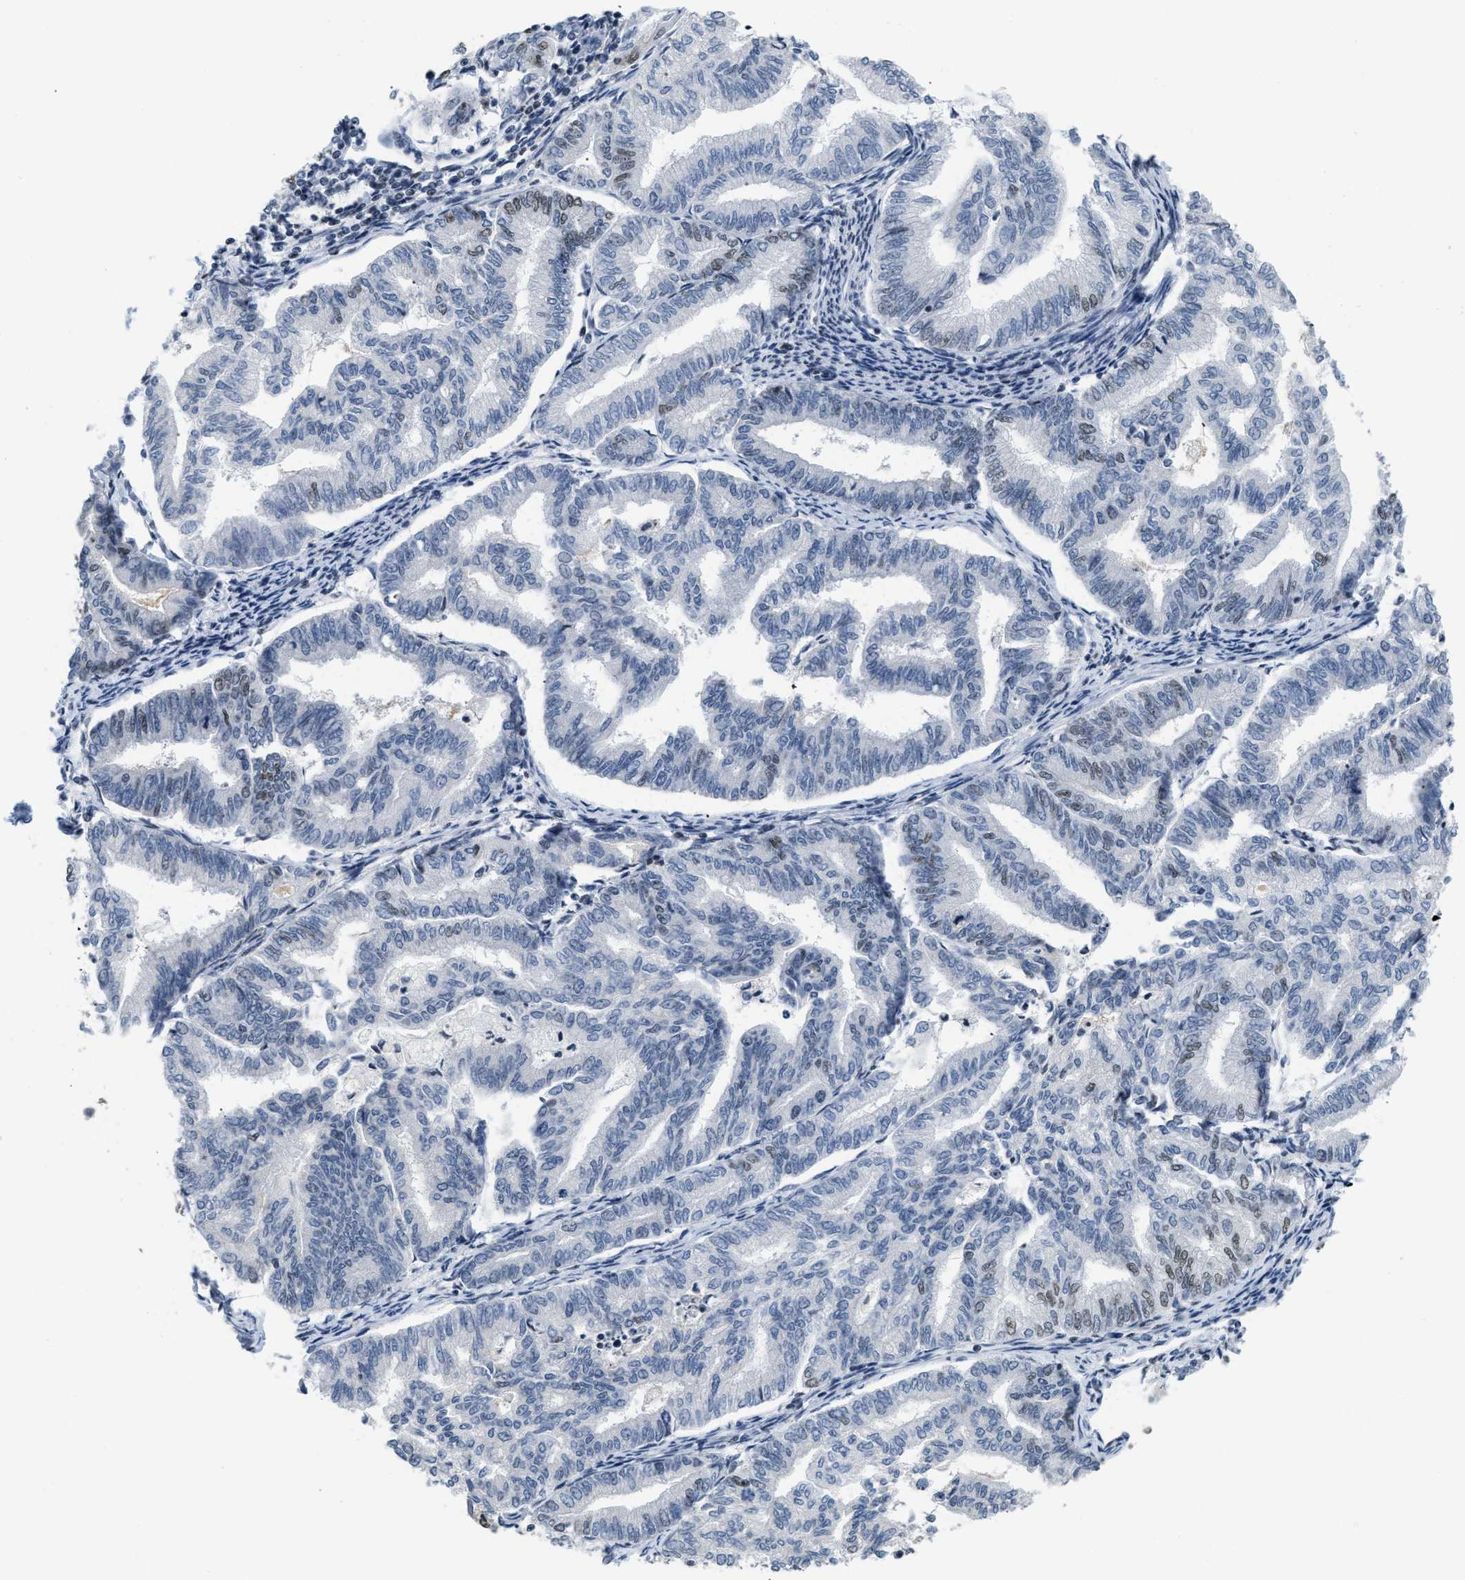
{"staining": {"intensity": "weak", "quantity": "<25%", "location": "nuclear"}, "tissue": "endometrial cancer", "cell_type": "Tumor cells", "image_type": "cancer", "snomed": [{"axis": "morphology", "description": "Adenocarcinoma, NOS"}, {"axis": "topography", "description": "Endometrium"}], "caption": "Endometrial cancer (adenocarcinoma) stained for a protein using immunohistochemistry (IHC) reveals no positivity tumor cells.", "gene": "RAF1", "patient": {"sex": "female", "age": 79}}